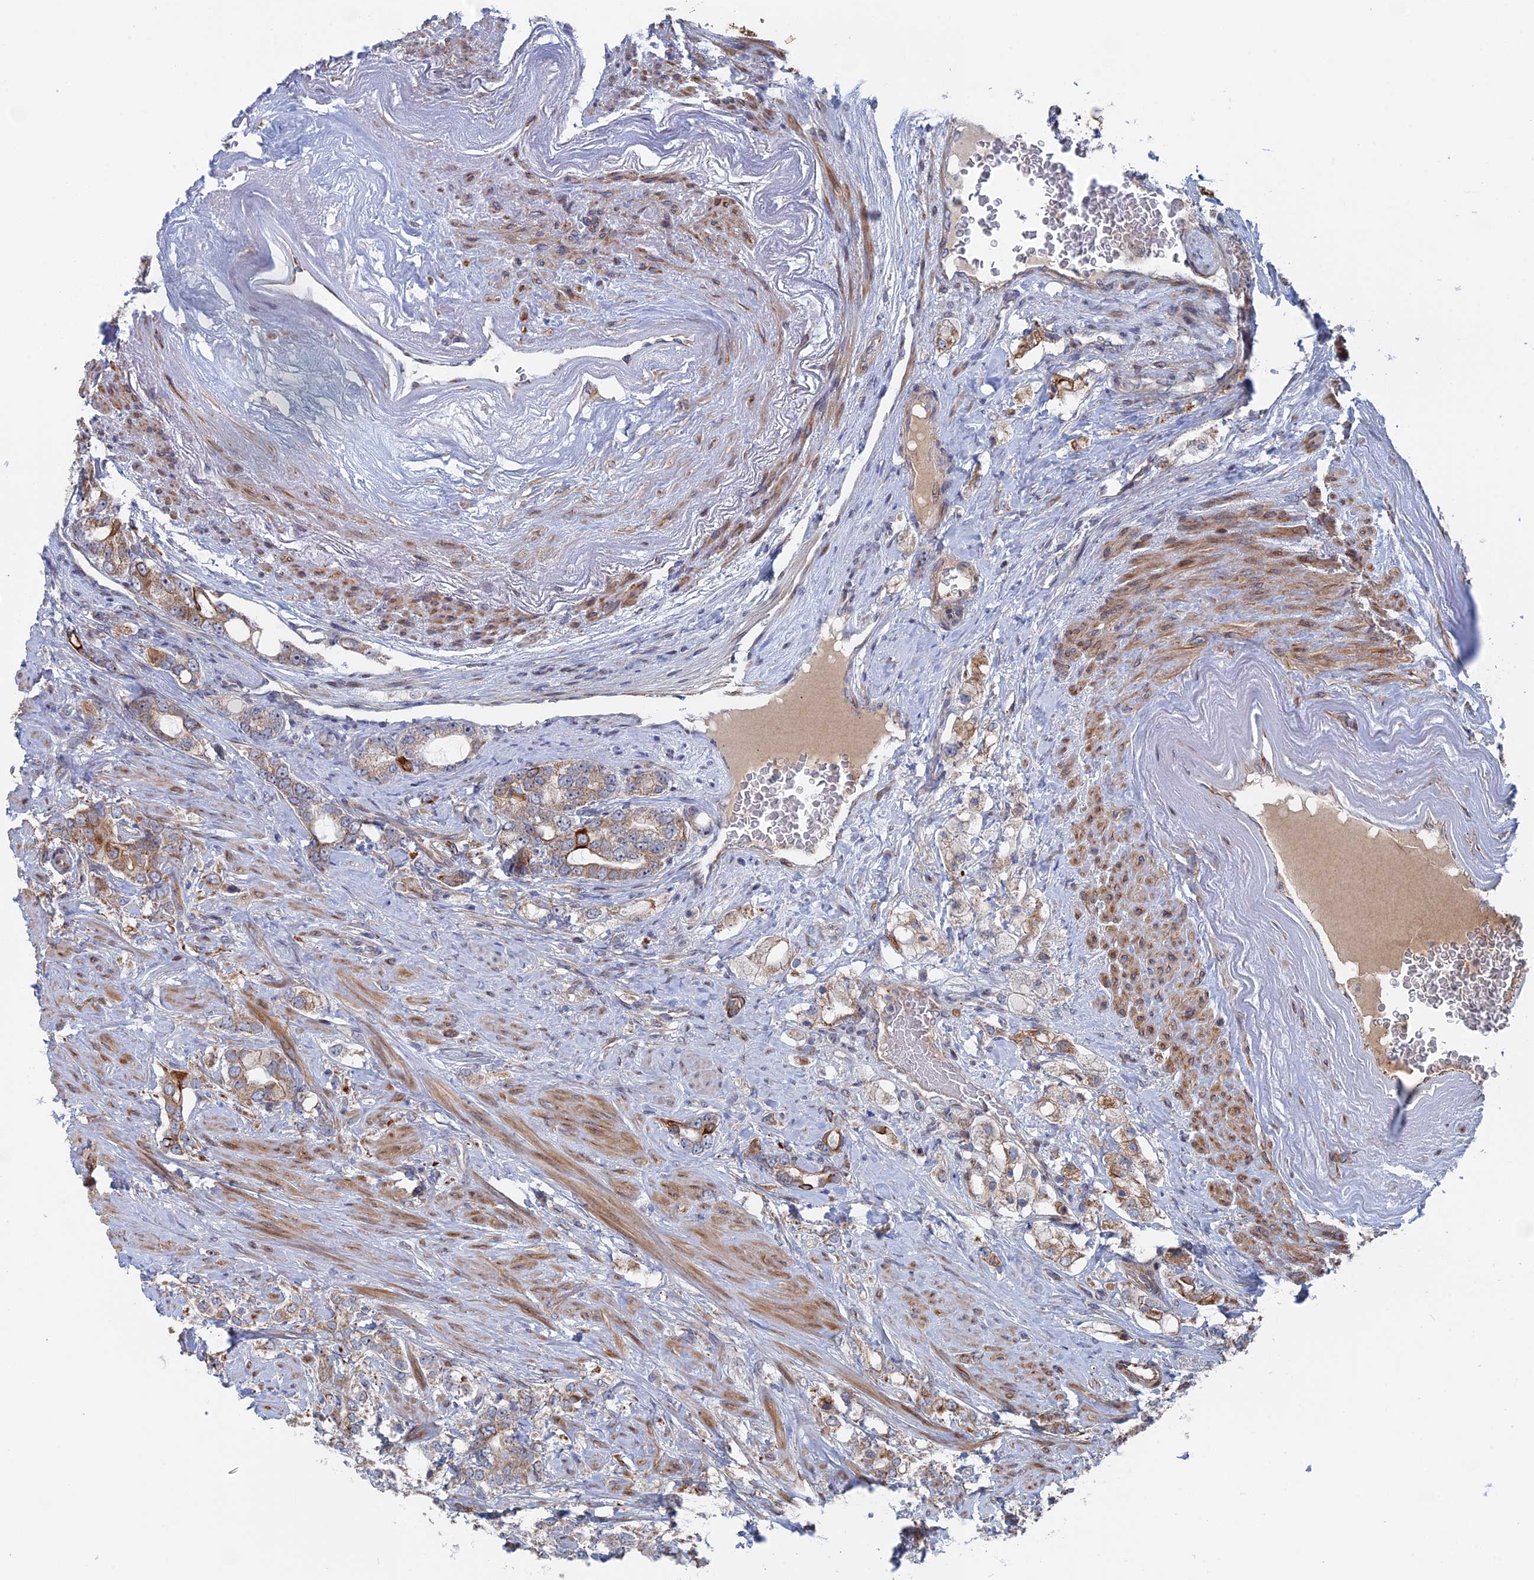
{"staining": {"intensity": "moderate", "quantity": "<25%", "location": "cytoplasmic/membranous"}, "tissue": "prostate cancer", "cell_type": "Tumor cells", "image_type": "cancer", "snomed": [{"axis": "morphology", "description": "Adenocarcinoma, High grade"}, {"axis": "topography", "description": "Prostate"}], "caption": "Moderate cytoplasmic/membranous staining for a protein is seen in approximately <25% of tumor cells of prostate cancer using IHC.", "gene": "IL7", "patient": {"sex": "male", "age": 64}}